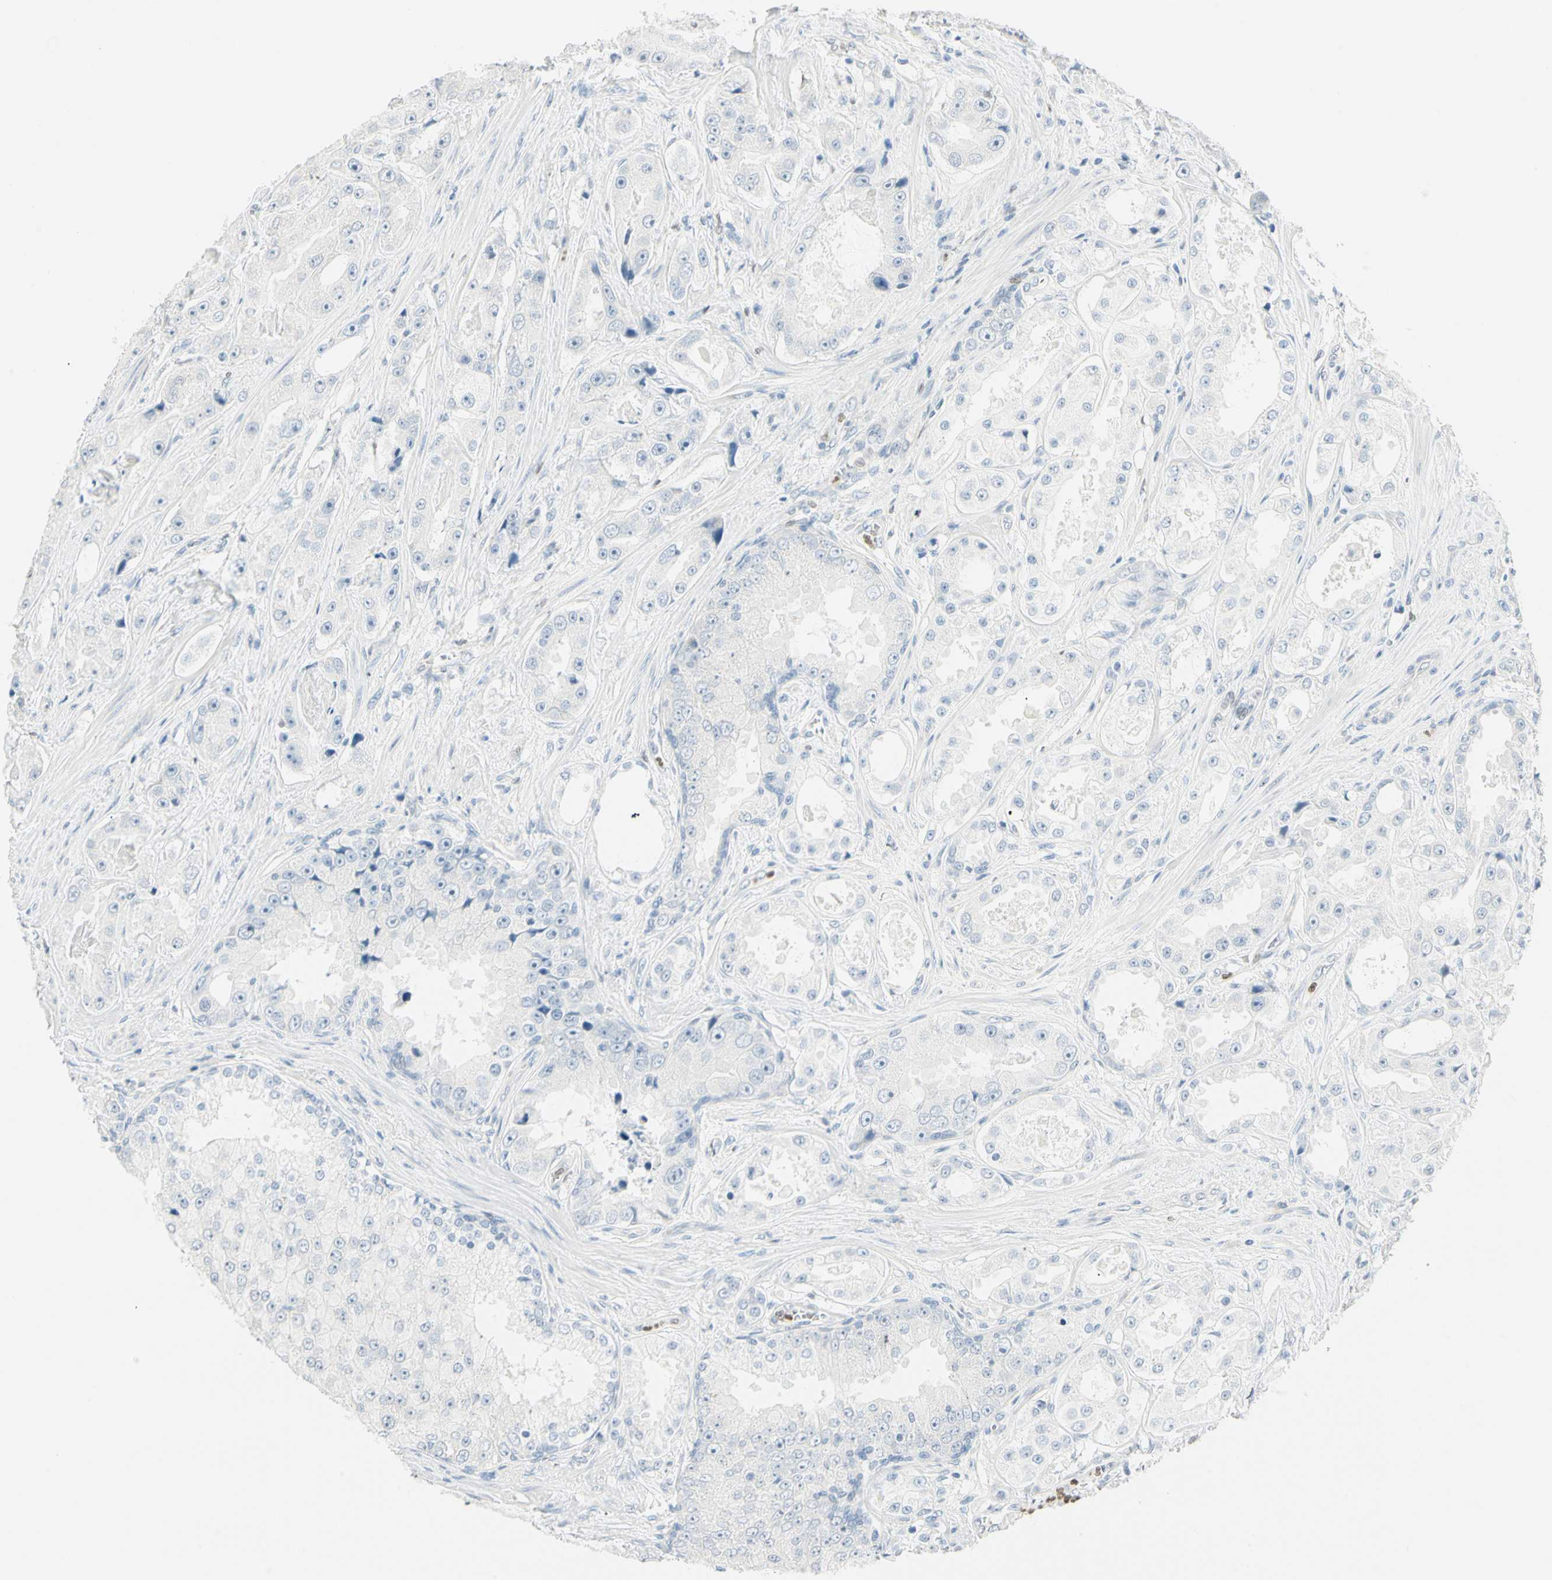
{"staining": {"intensity": "negative", "quantity": "none", "location": "none"}, "tissue": "prostate cancer", "cell_type": "Tumor cells", "image_type": "cancer", "snomed": [{"axis": "morphology", "description": "Adenocarcinoma, High grade"}, {"axis": "topography", "description": "Prostate"}], "caption": "A high-resolution histopathology image shows IHC staining of prostate cancer (adenocarcinoma (high-grade)), which exhibits no significant staining in tumor cells.", "gene": "MLLT10", "patient": {"sex": "male", "age": 73}}